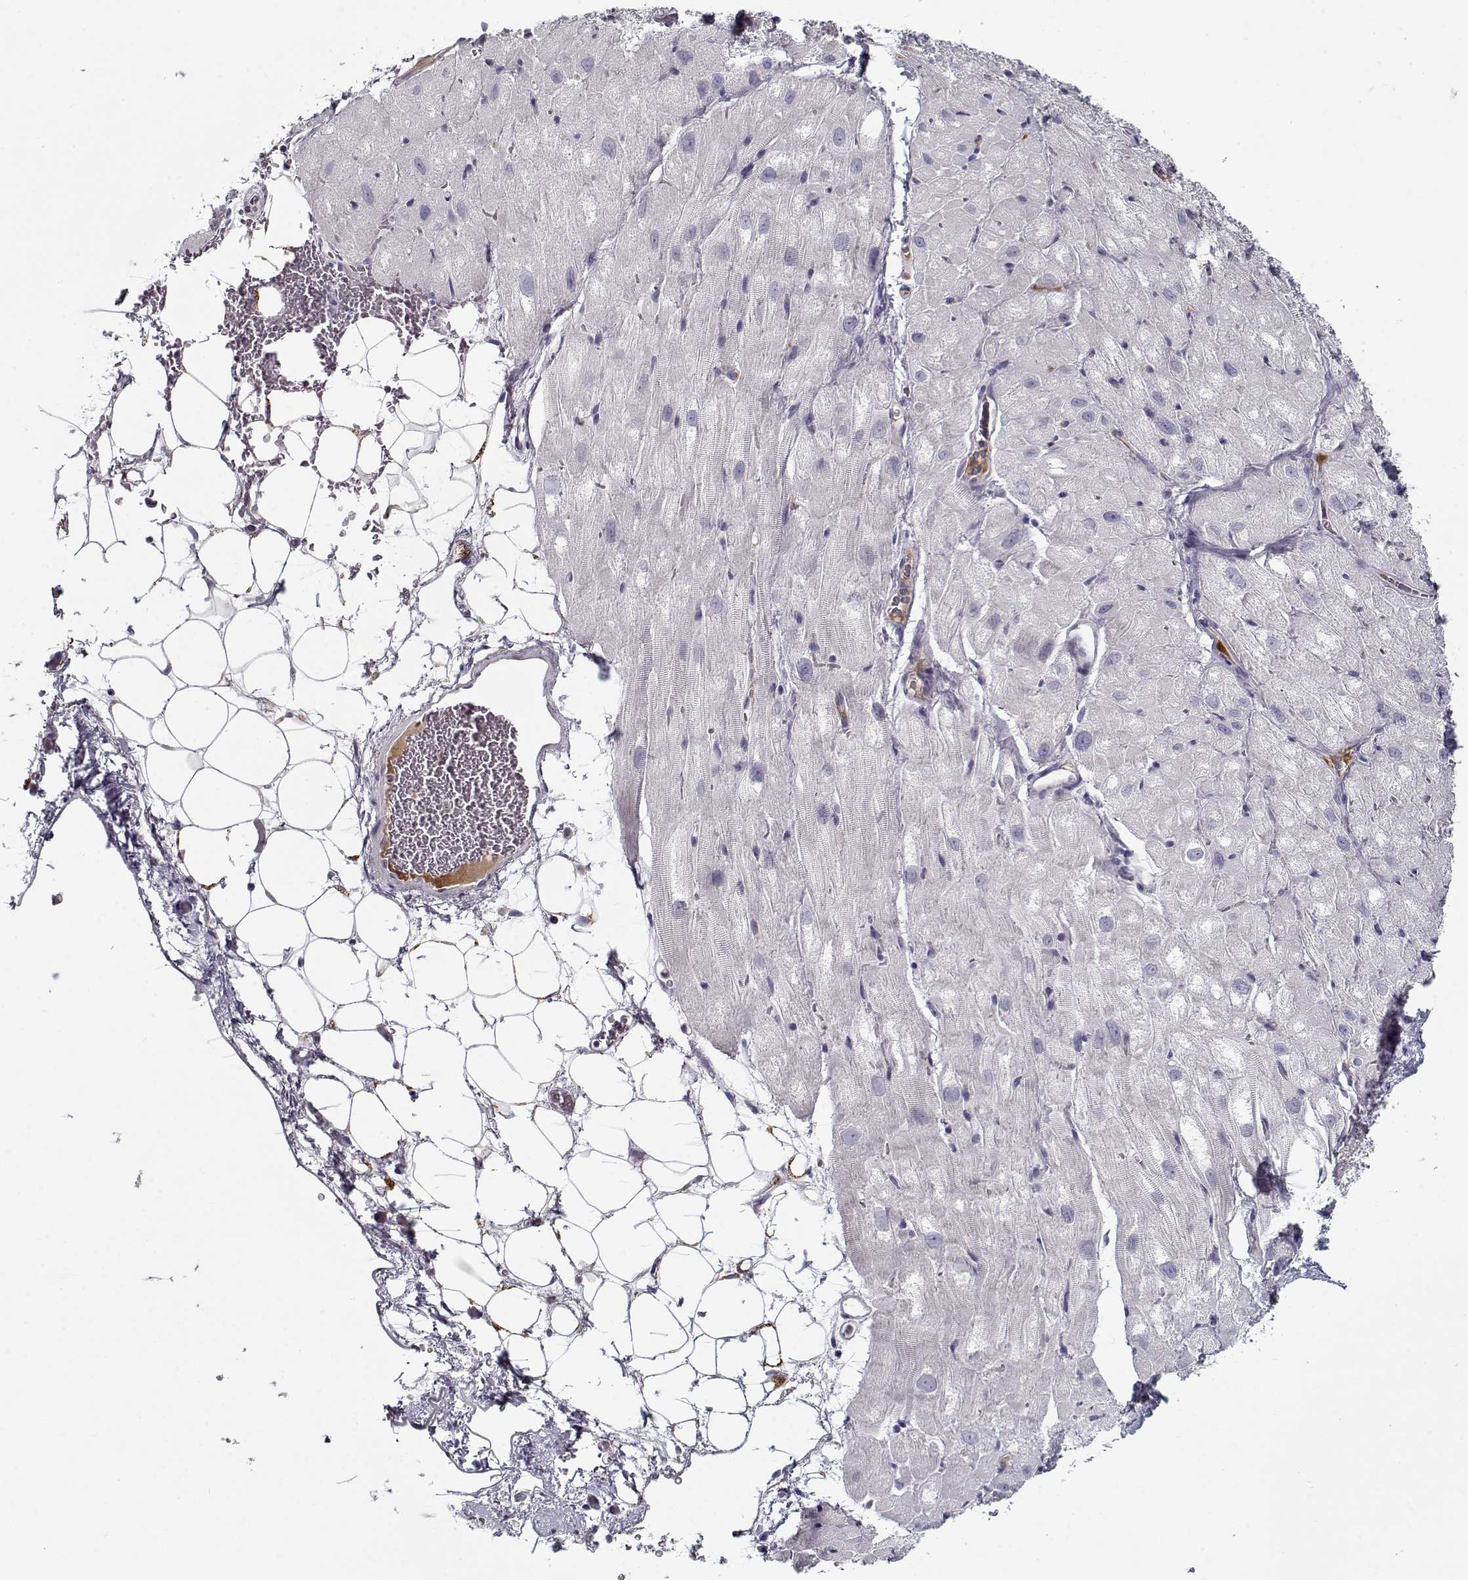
{"staining": {"intensity": "negative", "quantity": "none", "location": "none"}, "tissue": "heart muscle", "cell_type": "Cardiomyocytes", "image_type": "normal", "snomed": [{"axis": "morphology", "description": "Normal tissue, NOS"}, {"axis": "topography", "description": "Heart"}], "caption": "Protein analysis of normal heart muscle displays no significant expression in cardiomyocytes. The staining was performed using DAB (3,3'-diaminobenzidine) to visualize the protein expression in brown, while the nuclei were stained in blue with hematoxylin (Magnification: 20x).", "gene": "DDX25", "patient": {"sex": "male", "age": 61}}